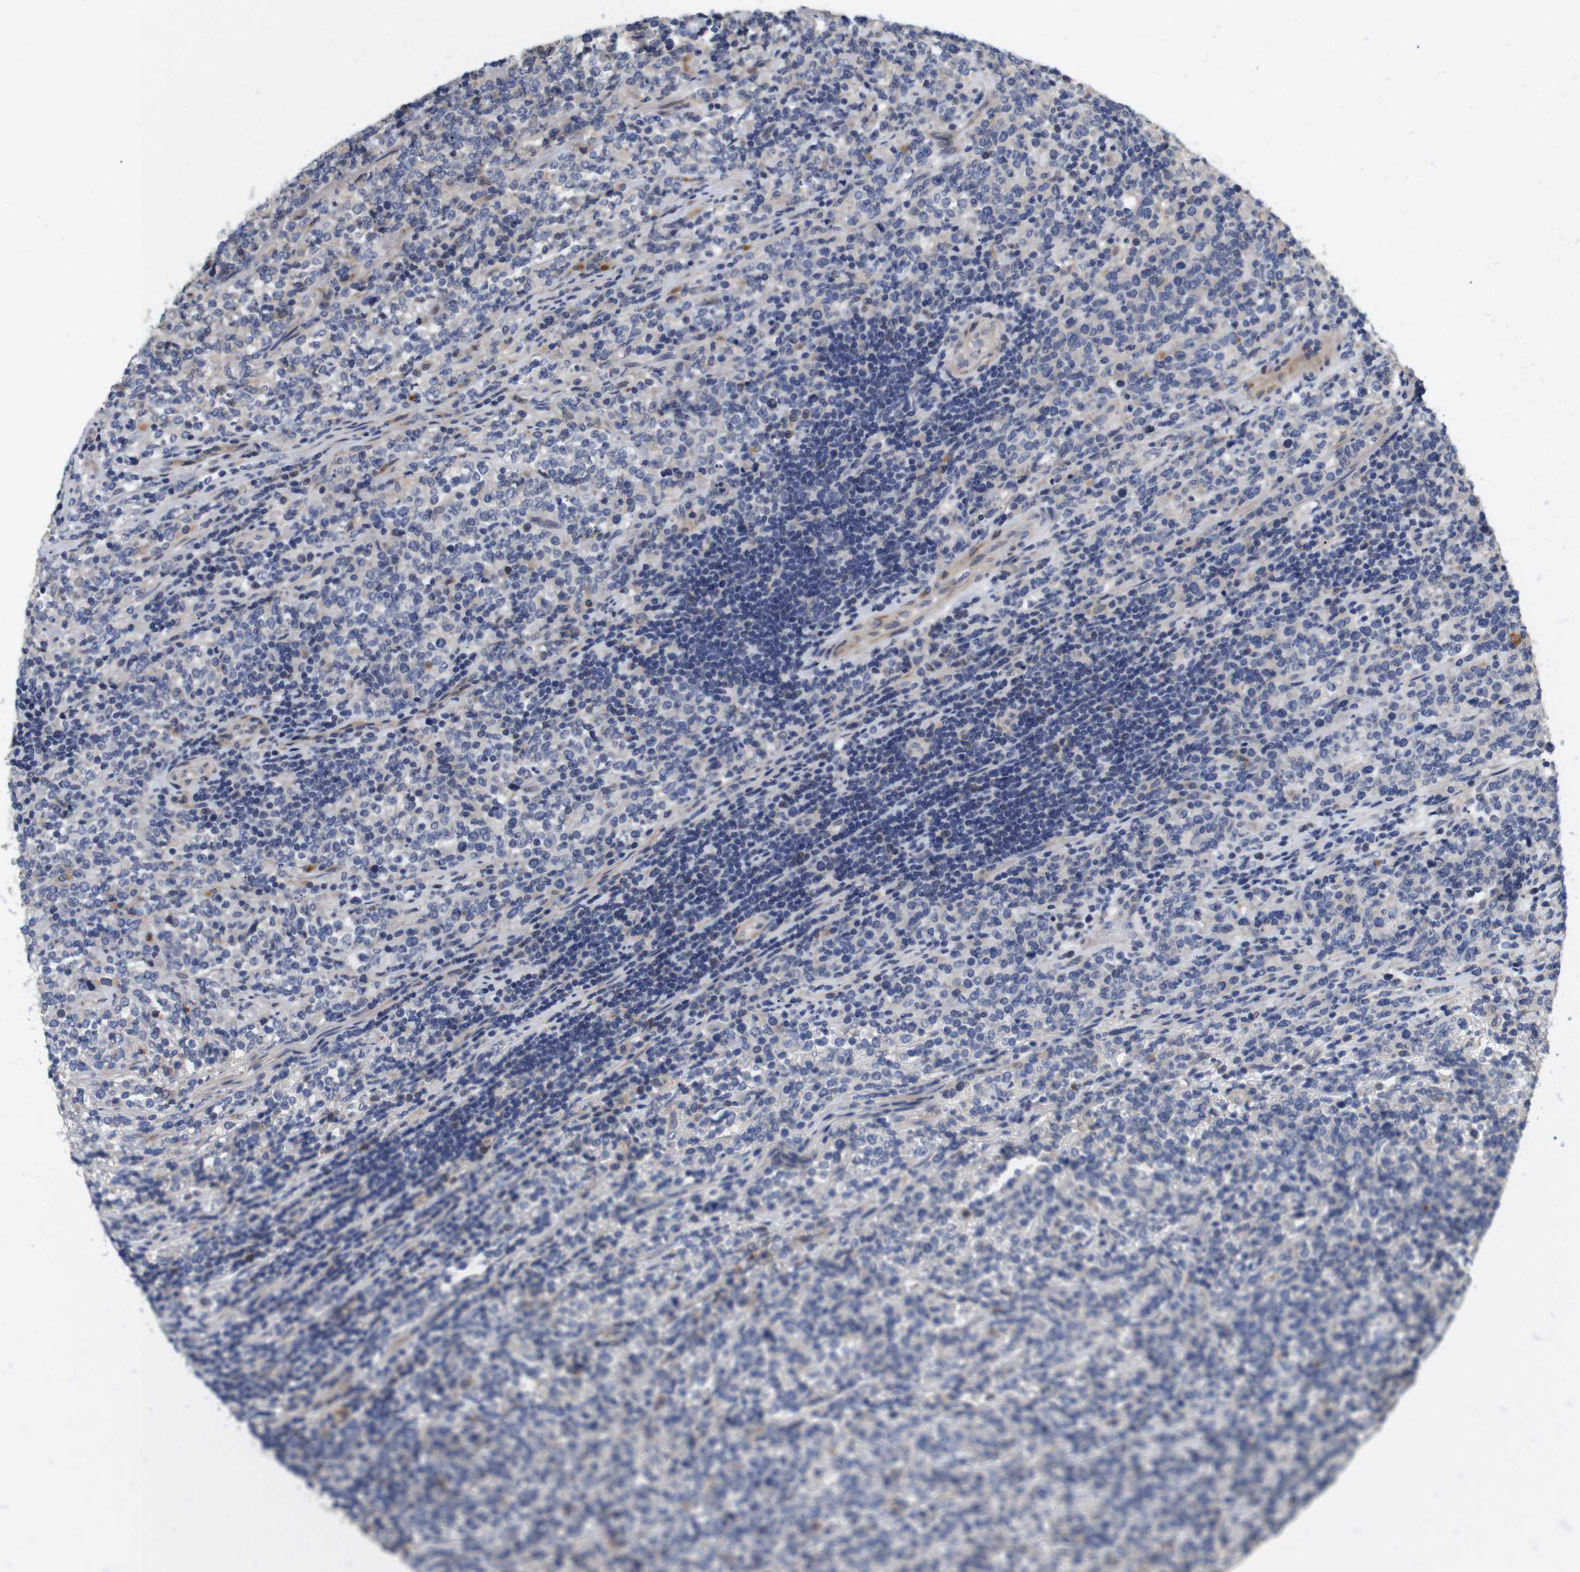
{"staining": {"intensity": "negative", "quantity": "none", "location": "none"}, "tissue": "lymphoma", "cell_type": "Tumor cells", "image_type": "cancer", "snomed": [{"axis": "morphology", "description": "Malignant lymphoma, non-Hodgkin's type, High grade"}, {"axis": "topography", "description": "Soft tissue"}], "caption": "Tumor cells are negative for protein expression in human lymphoma.", "gene": "SPRY3", "patient": {"sex": "male", "age": 18}}